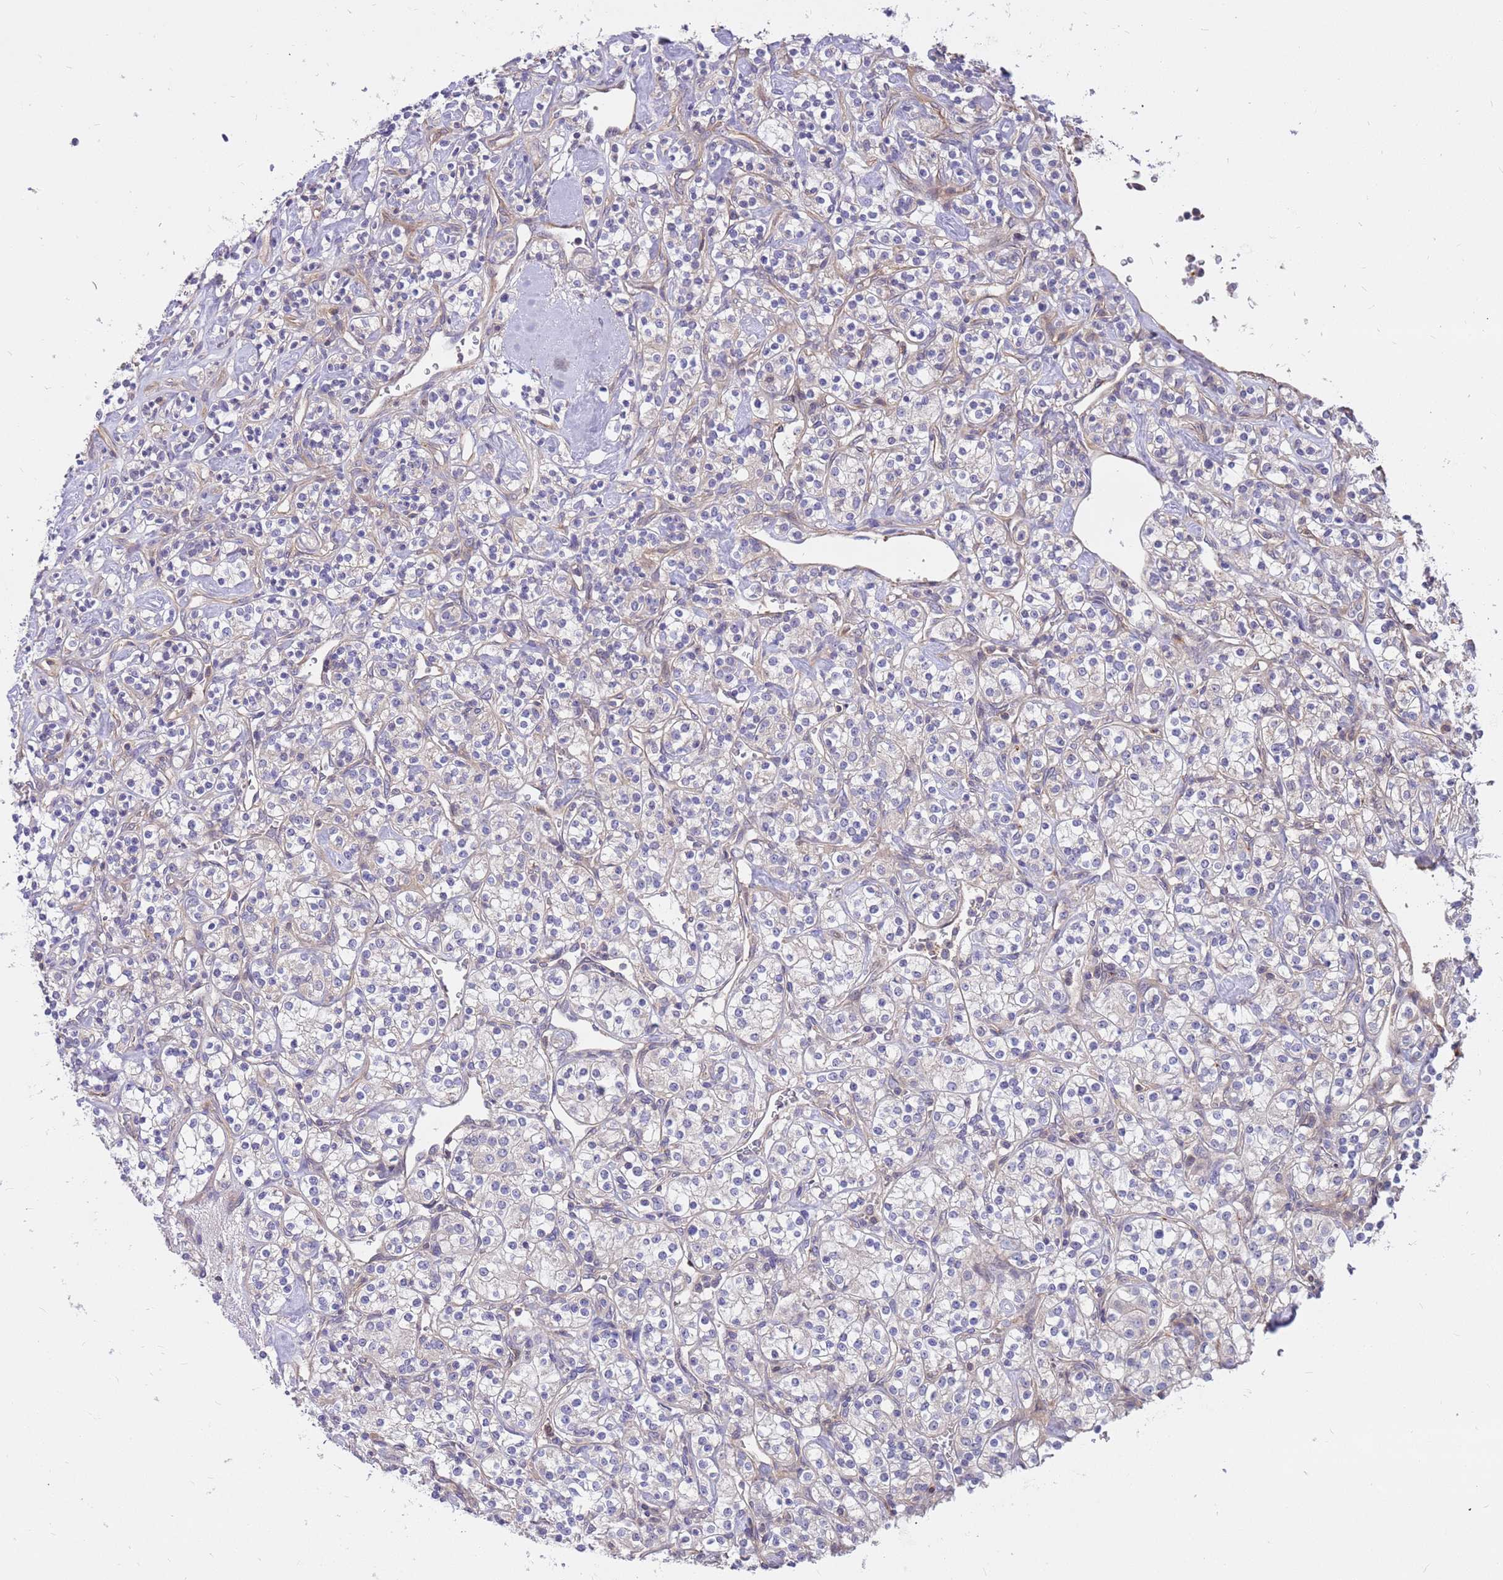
{"staining": {"intensity": "negative", "quantity": "none", "location": "none"}, "tissue": "renal cancer", "cell_type": "Tumor cells", "image_type": "cancer", "snomed": [{"axis": "morphology", "description": "Adenocarcinoma, NOS"}, {"axis": "topography", "description": "Kidney"}], "caption": "Immunohistochemistry (IHC) micrograph of renal cancer stained for a protein (brown), which demonstrates no expression in tumor cells.", "gene": "MVD", "patient": {"sex": "male", "age": 77}}